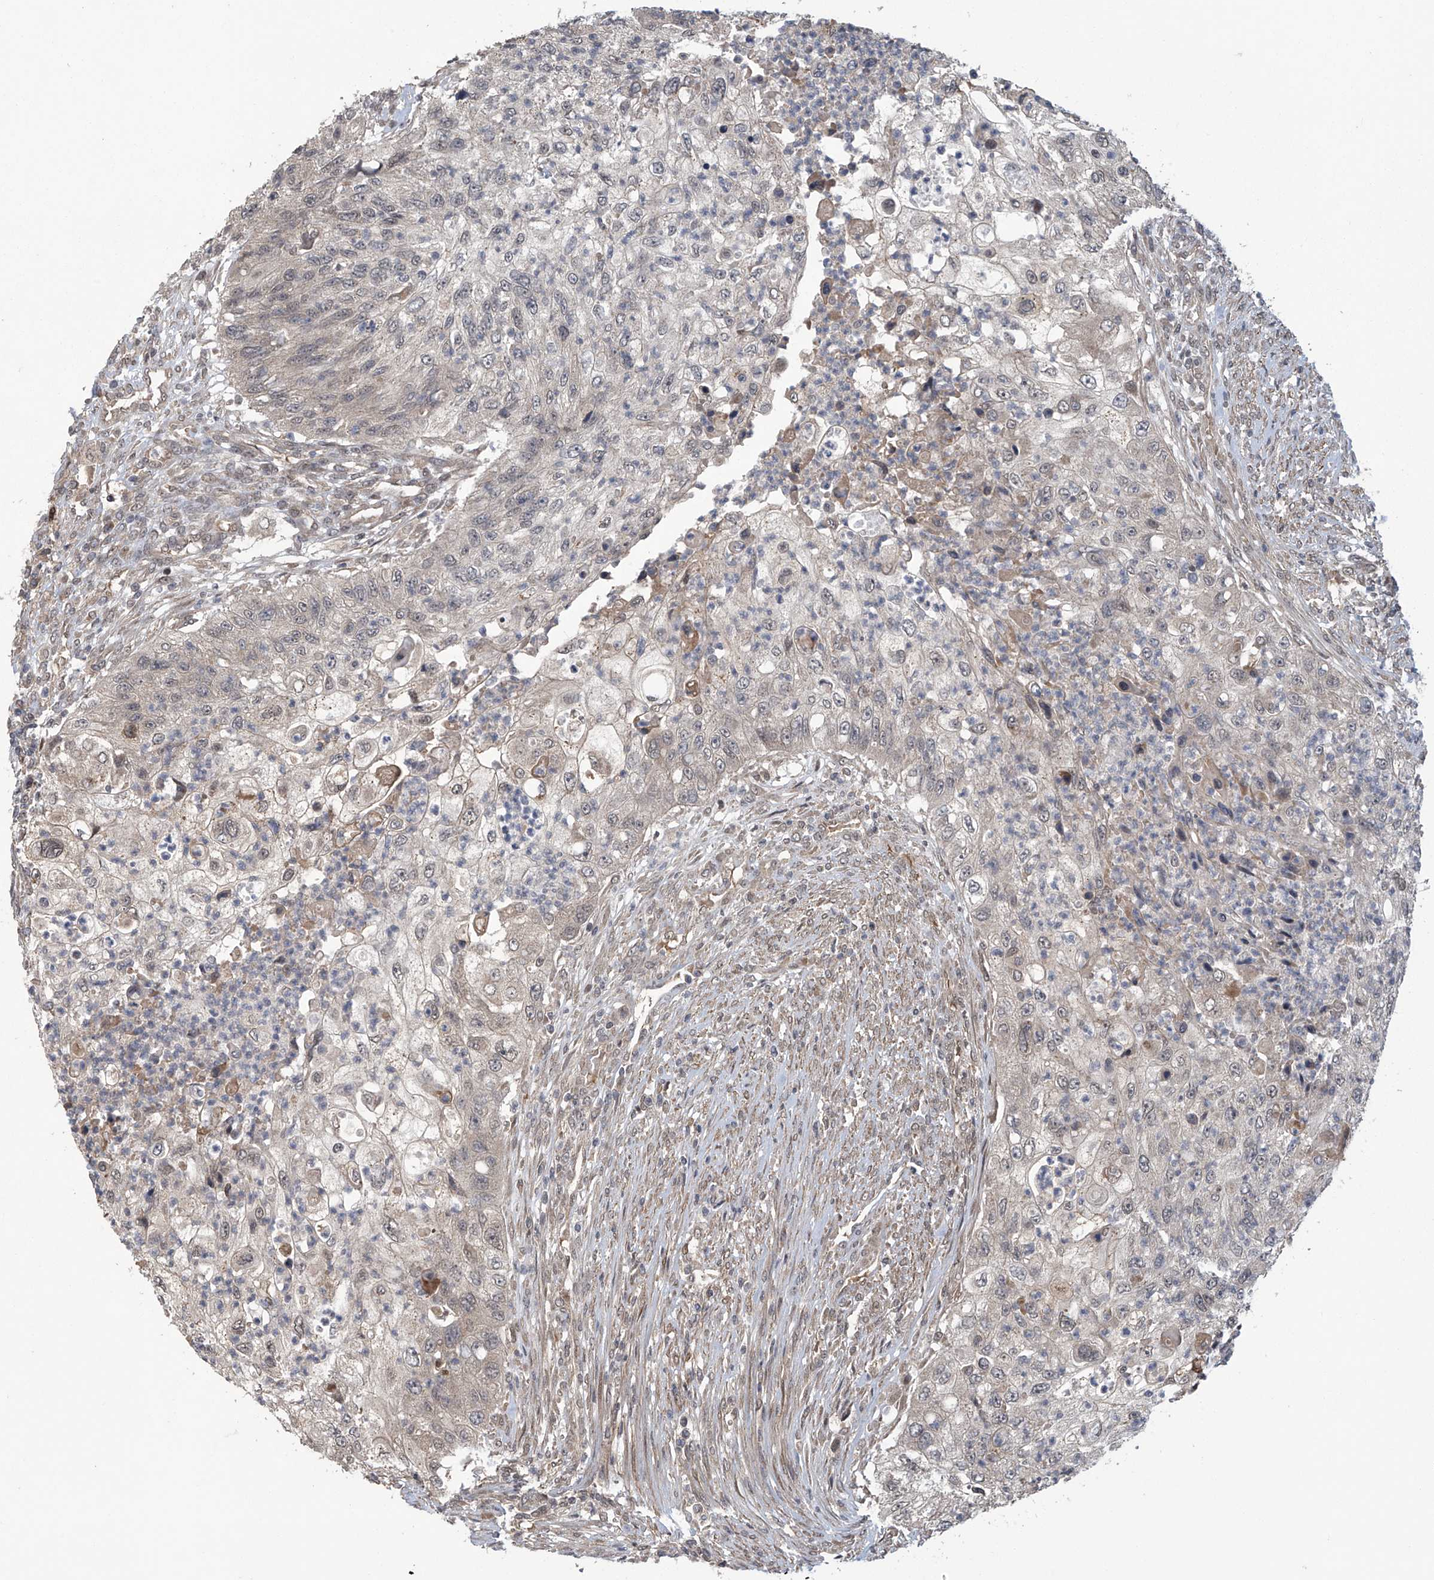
{"staining": {"intensity": "weak", "quantity": "25%-75%", "location": "nuclear"}, "tissue": "urothelial cancer", "cell_type": "Tumor cells", "image_type": "cancer", "snomed": [{"axis": "morphology", "description": "Urothelial carcinoma, High grade"}, {"axis": "topography", "description": "Urinary bladder"}], "caption": "Protein expression analysis of high-grade urothelial carcinoma reveals weak nuclear positivity in about 25%-75% of tumor cells.", "gene": "ABHD13", "patient": {"sex": "female", "age": 60}}